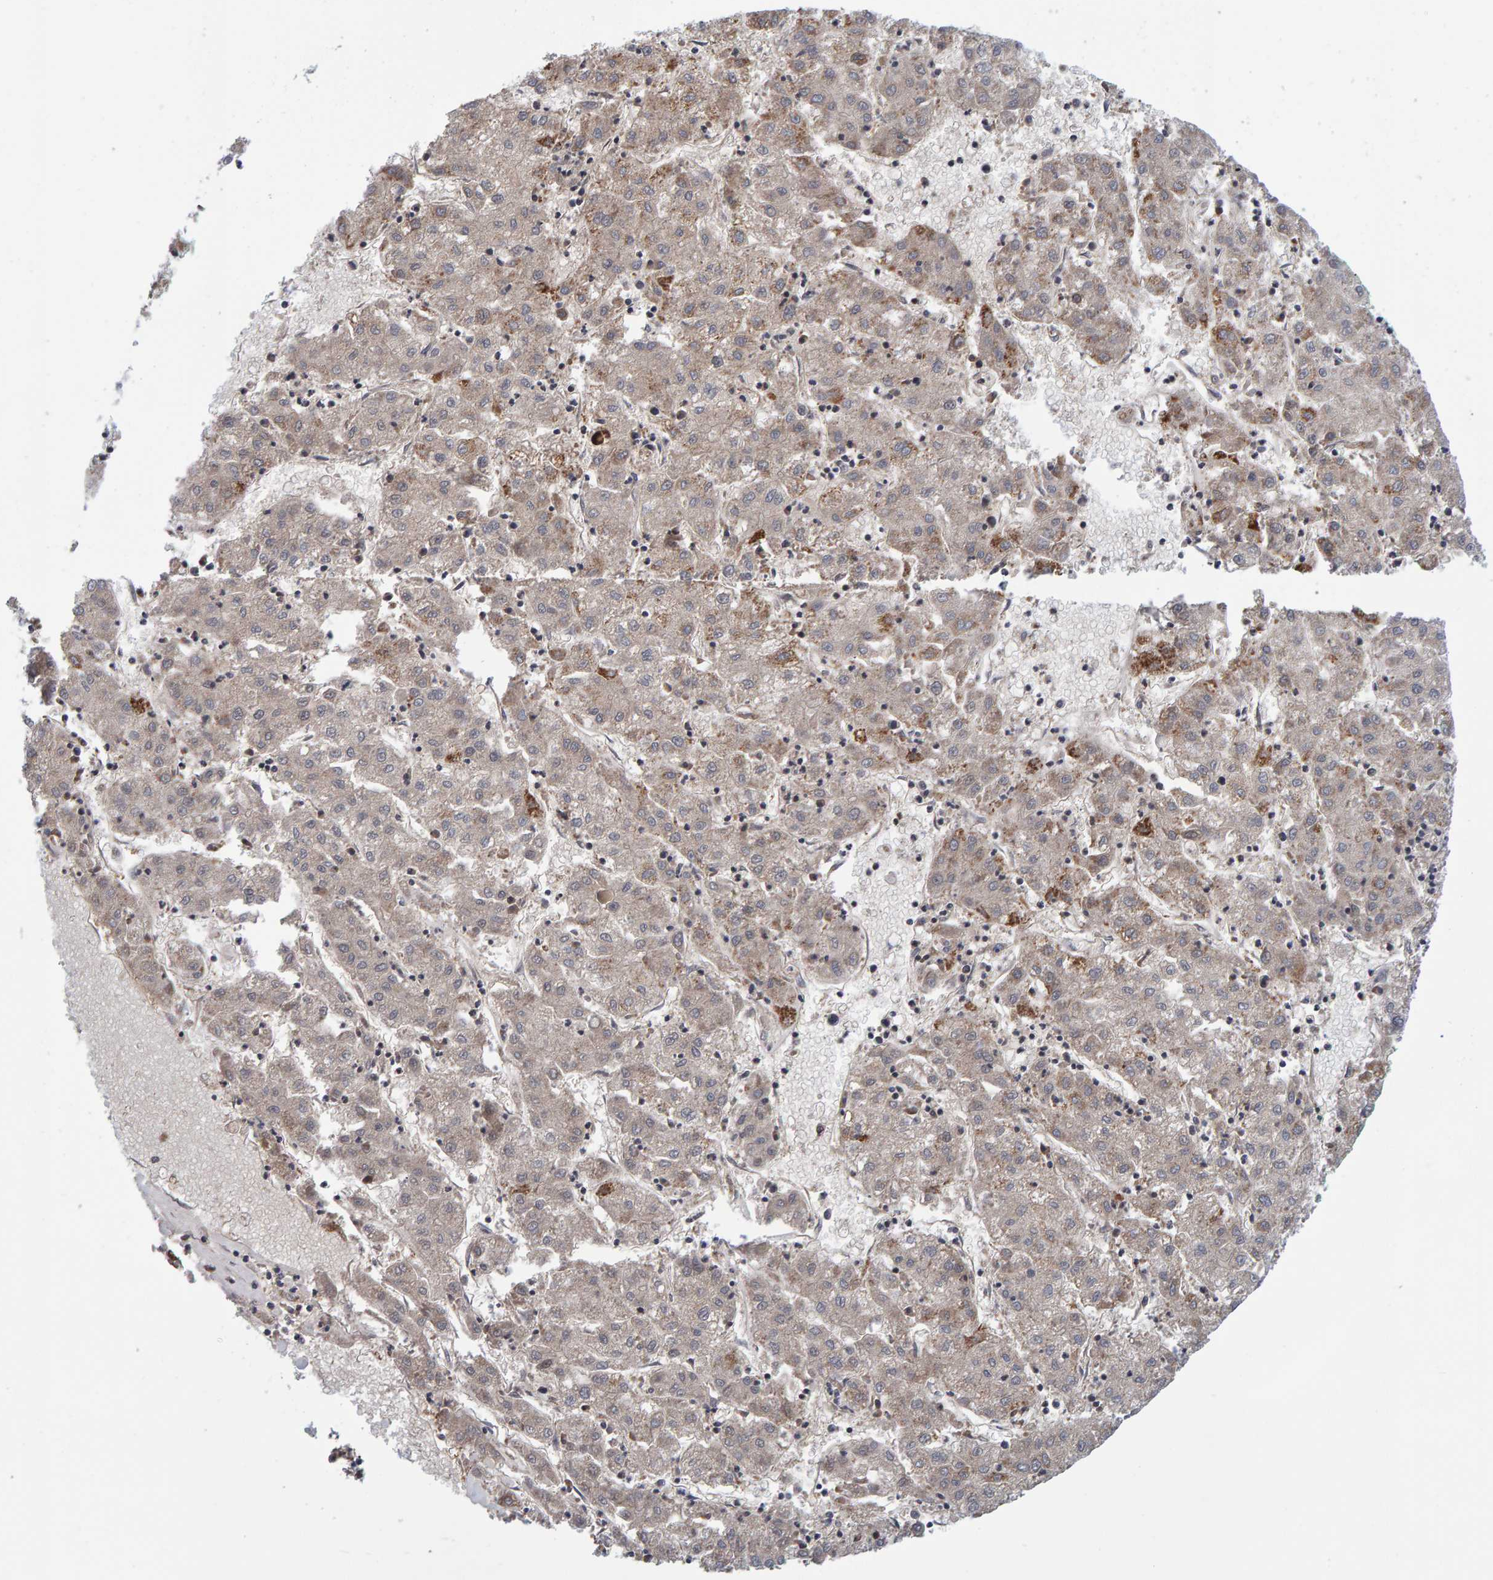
{"staining": {"intensity": "negative", "quantity": "none", "location": "none"}, "tissue": "liver cancer", "cell_type": "Tumor cells", "image_type": "cancer", "snomed": [{"axis": "morphology", "description": "Carcinoma, Hepatocellular, NOS"}, {"axis": "topography", "description": "Liver"}], "caption": "The immunohistochemistry (IHC) micrograph has no significant staining in tumor cells of hepatocellular carcinoma (liver) tissue.", "gene": "SCRN2", "patient": {"sex": "male", "age": 72}}